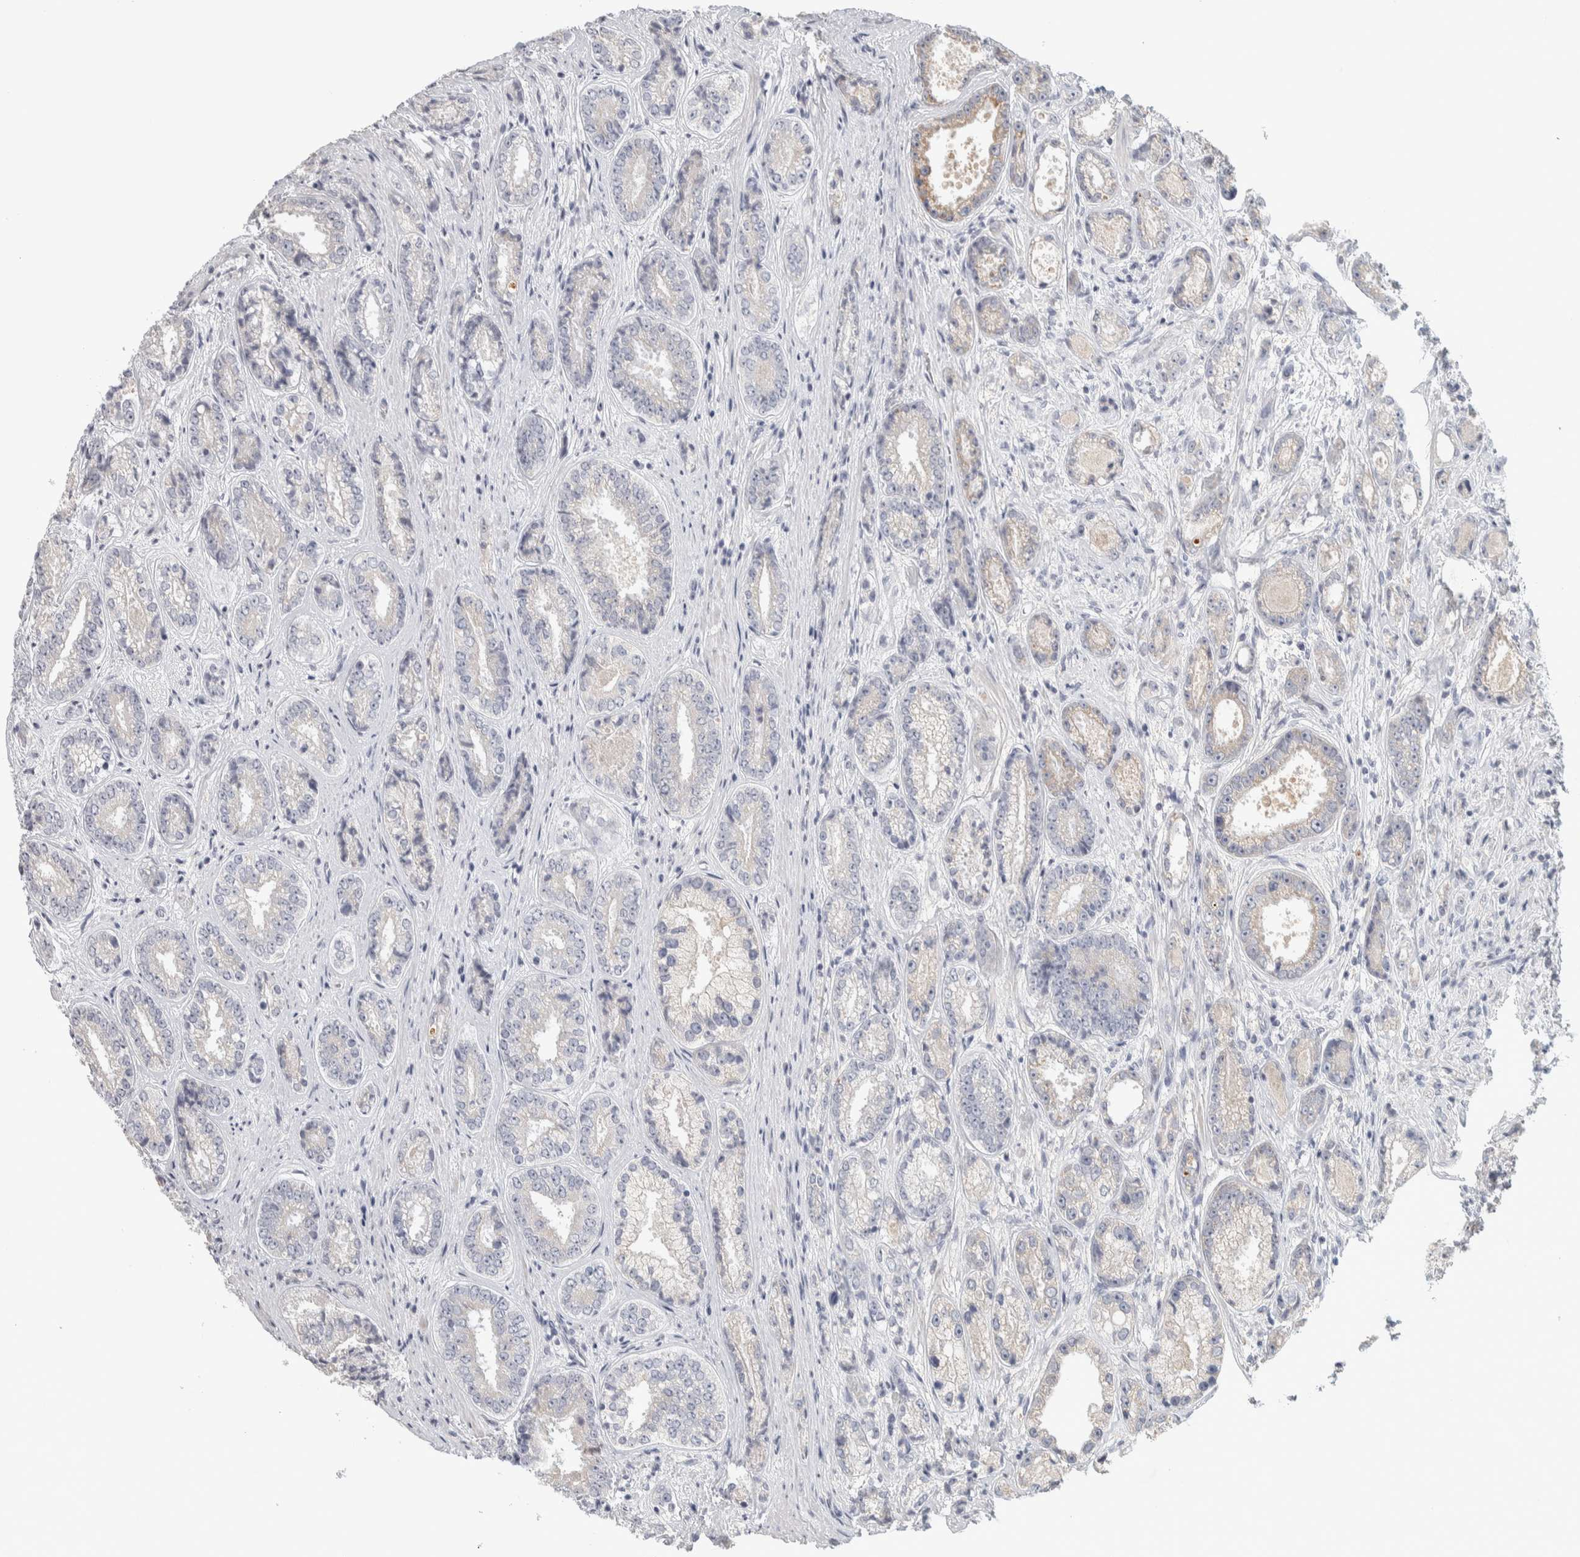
{"staining": {"intensity": "weak", "quantity": "25%-75%", "location": "cytoplasmic/membranous"}, "tissue": "prostate cancer", "cell_type": "Tumor cells", "image_type": "cancer", "snomed": [{"axis": "morphology", "description": "Adenocarcinoma, High grade"}, {"axis": "topography", "description": "Prostate"}], "caption": "Immunohistochemistry (IHC) of human high-grade adenocarcinoma (prostate) exhibits low levels of weak cytoplasmic/membranous positivity in approximately 25%-75% of tumor cells.", "gene": "DCXR", "patient": {"sex": "male", "age": 61}}